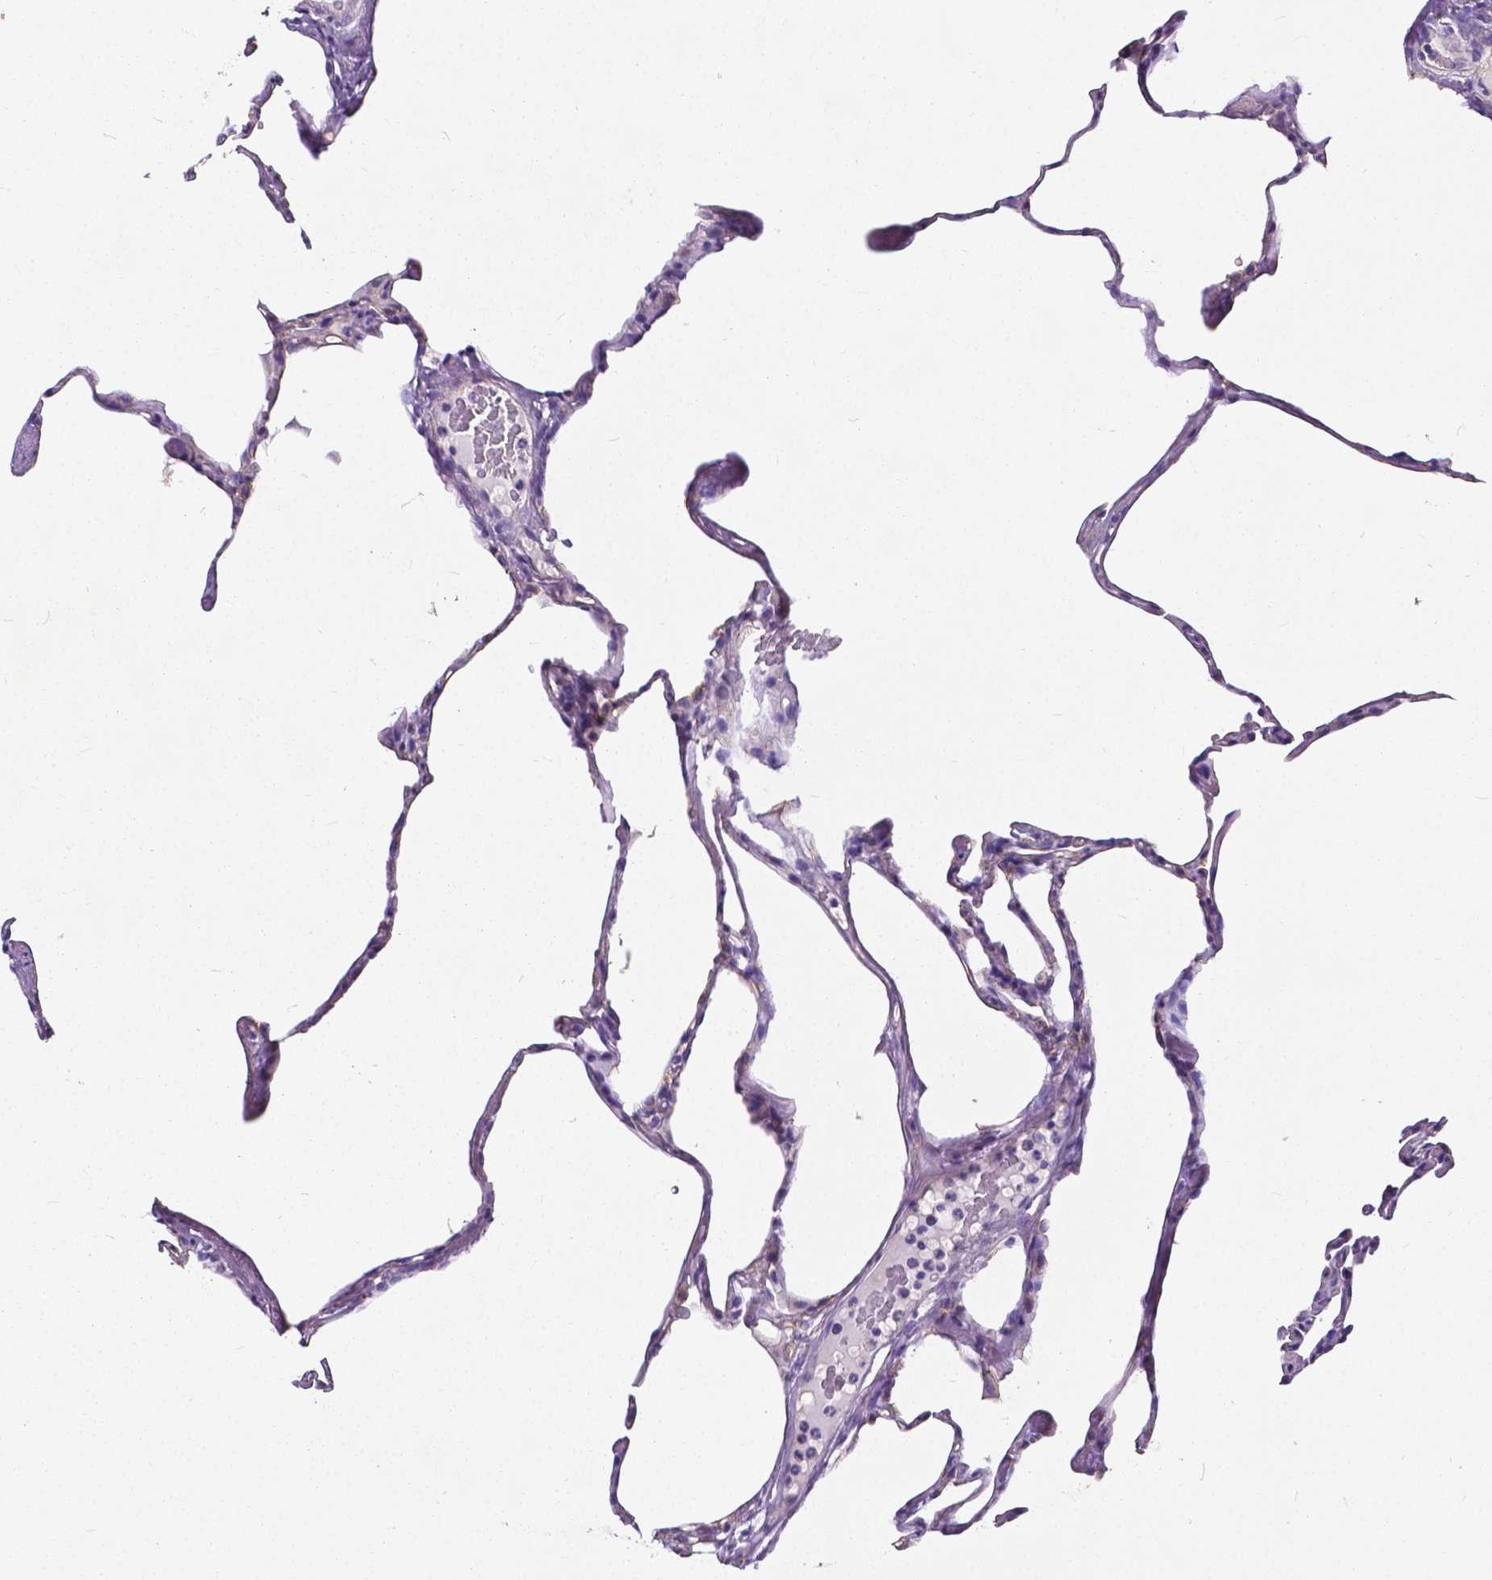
{"staining": {"intensity": "negative", "quantity": "none", "location": "none"}, "tissue": "lung", "cell_type": "Alveolar cells", "image_type": "normal", "snomed": [{"axis": "morphology", "description": "Normal tissue, NOS"}, {"axis": "topography", "description": "Lung"}], "caption": "The image reveals no significant staining in alveolar cells of lung.", "gene": "OCLN", "patient": {"sex": "male", "age": 65}}